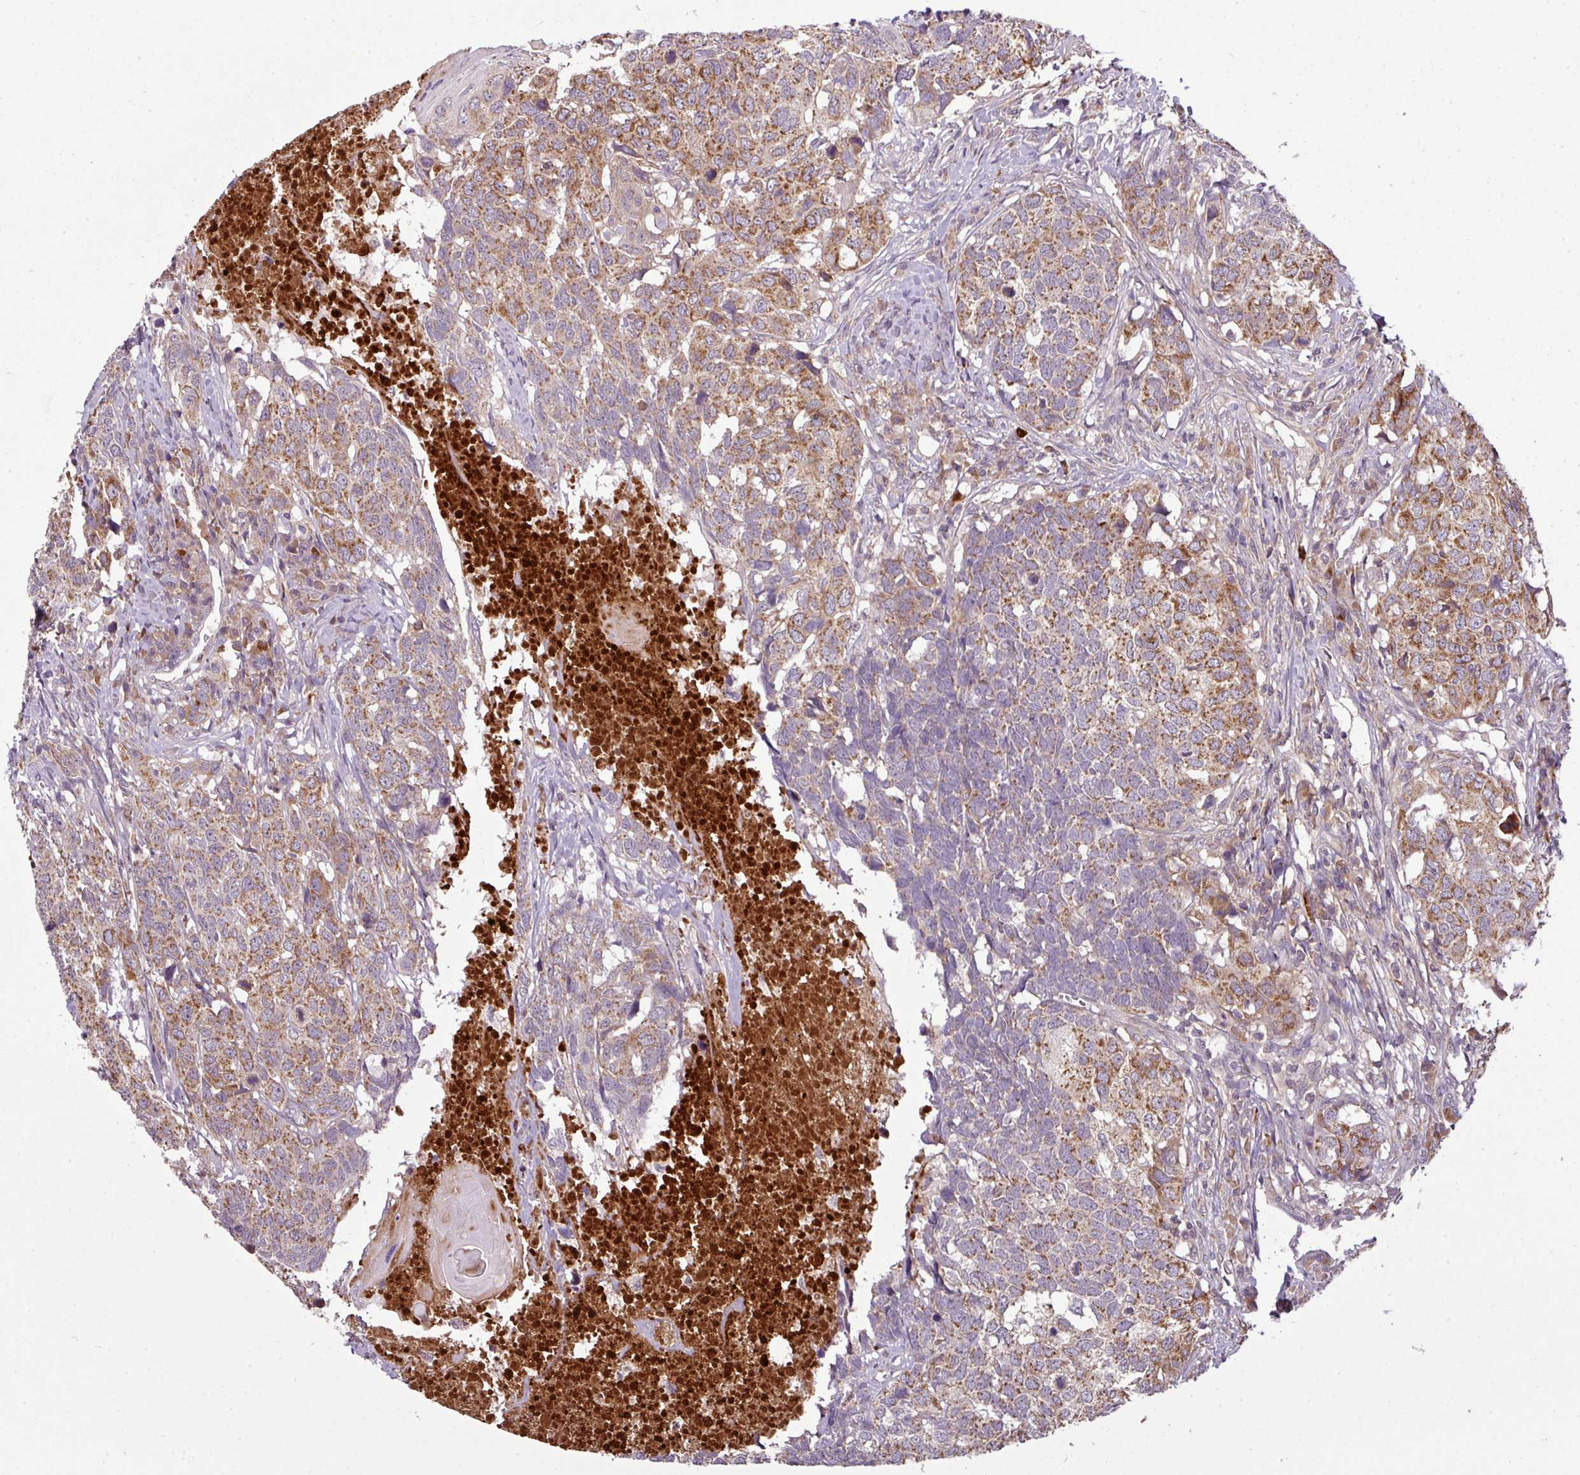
{"staining": {"intensity": "moderate", "quantity": ">75%", "location": "cytoplasmic/membranous"}, "tissue": "head and neck cancer", "cell_type": "Tumor cells", "image_type": "cancer", "snomed": [{"axis": "morphology", "description": "Squamous cell carcinoma, NOS"}, {"axis": "topography", "description": "Head-Neck"}], "caption": "Immunohistochemistry (IHC) (DAB (3,3'-diaminobenzidine)) staining of human squamous cell carcinoma (head and neck) demonstrates moderate cytoplasmic/membranous protein staining in about >75% of tumor cells.", "gene": "PAPLN", "patient": {"sex": "male", "age": 66}}